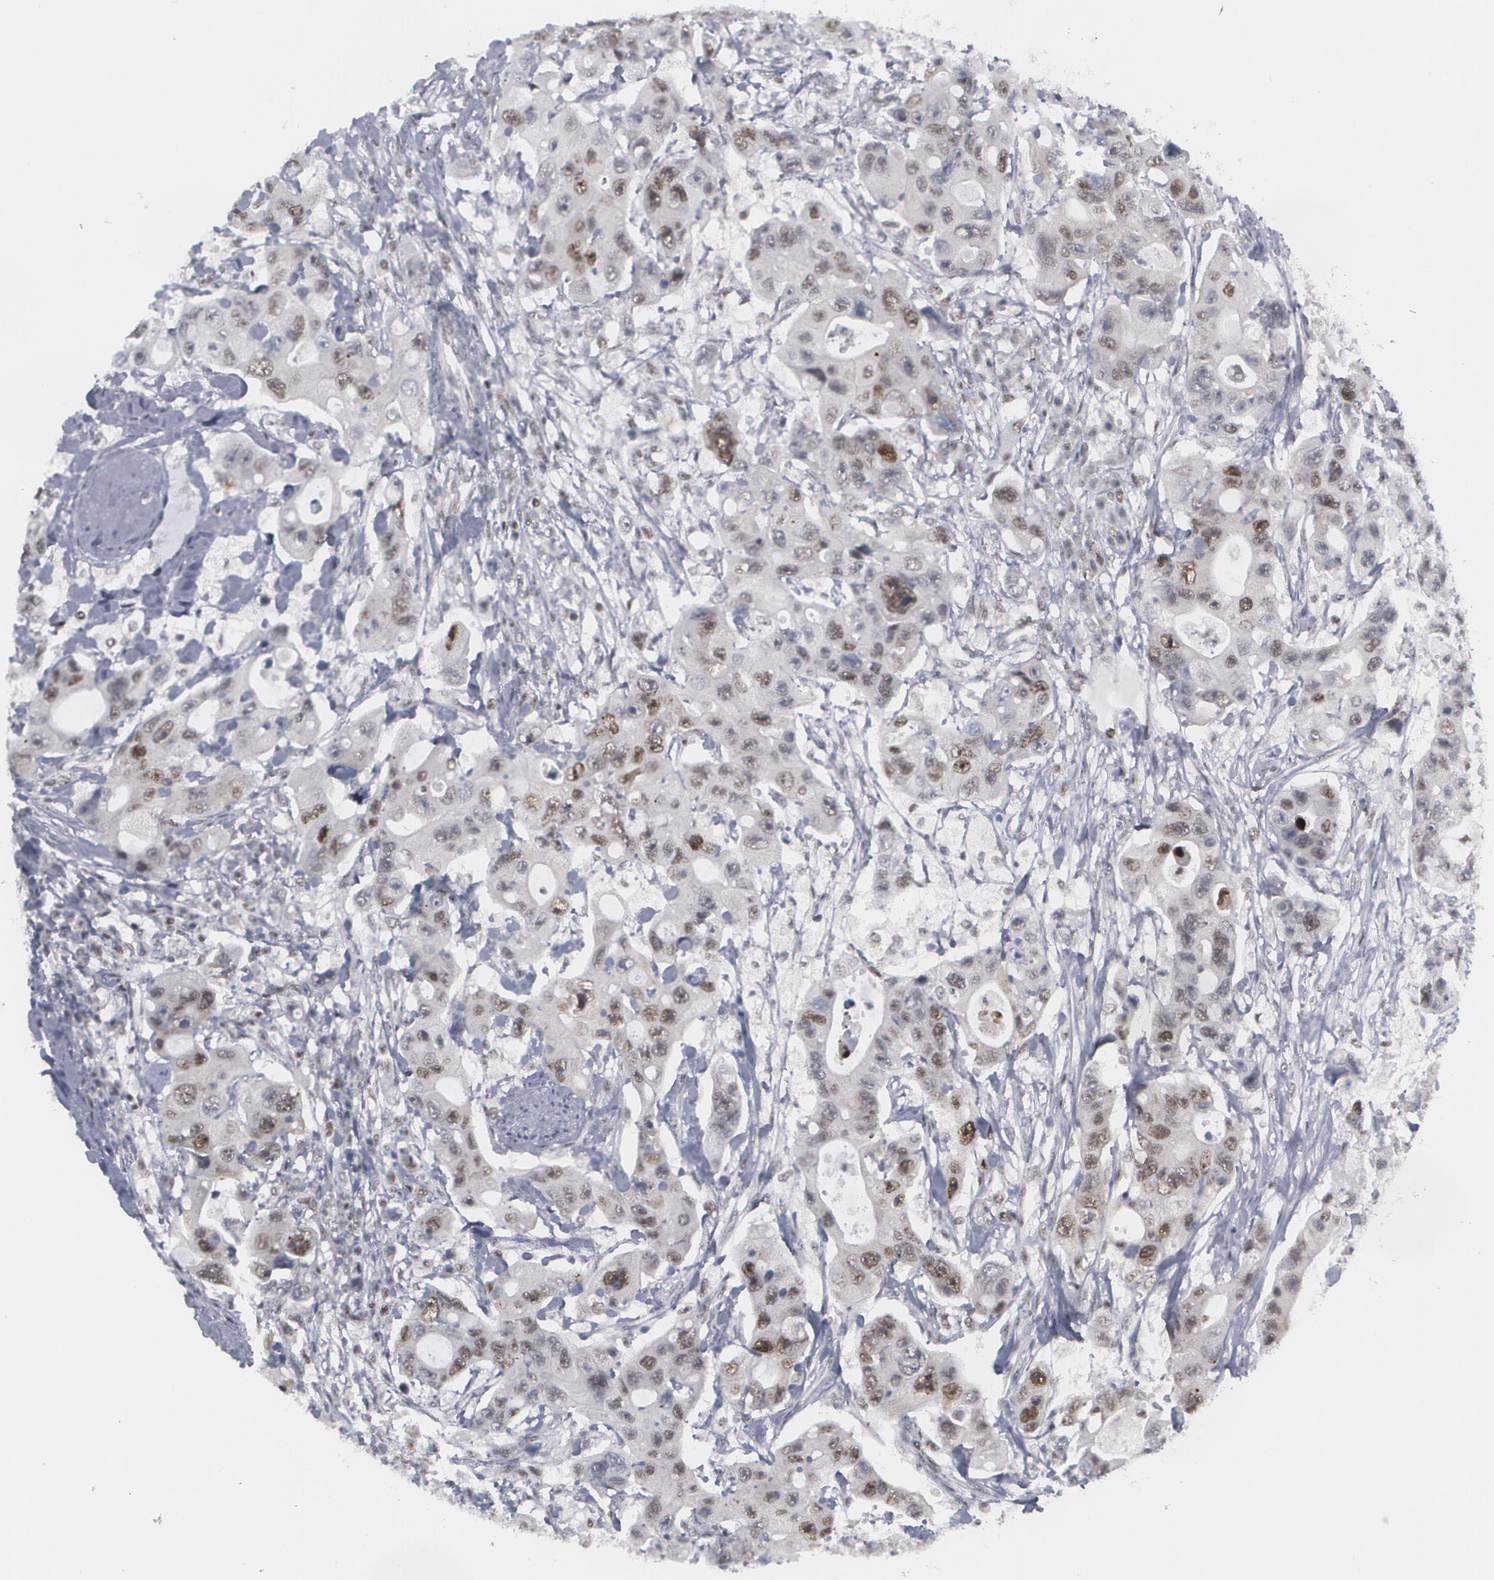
{"staining": {"intensity": "moderate", "quantity": "25%-75%", "location": "nuclear"}, "tissue": "colorectal cancer", "cell_type": "Tumor cells", "image_type": "cancer", "snomed": [{"axis": "morphology", "description": "Adenocarcinoma, NOS"}, {"axis": "topography", "description": "Colon"}], "caption": "Immunohistochemical staining of human colorectal cancer (adenocarcinoma) shows moderate nuclear protein staining in approximately 25%-75% of tumor cells.", "gene": "MCL1", "patient": {"sex": "female", "age": 46}}